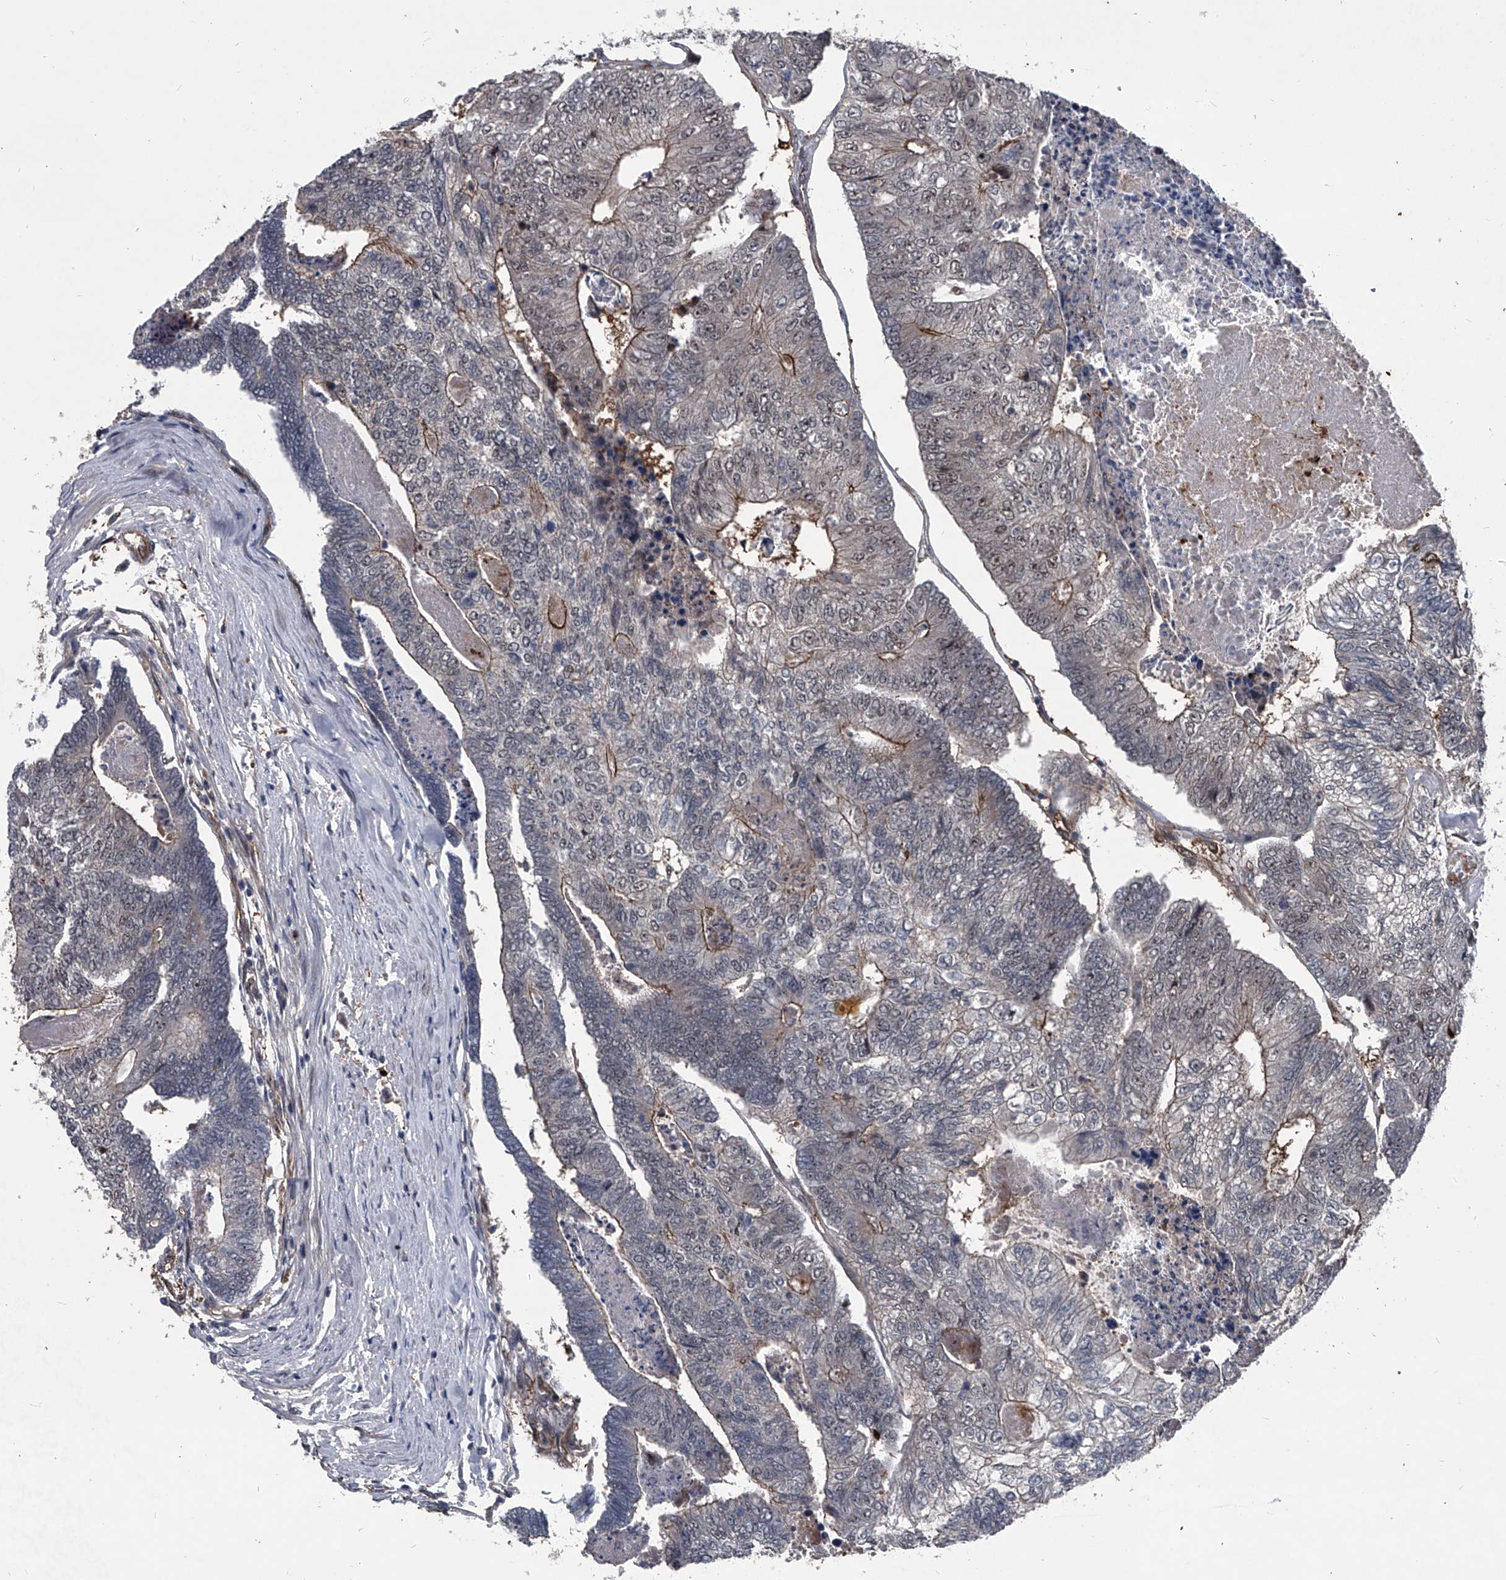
{"staining": {"intensity": "moderate", "quantity": "<25%", "location": "cytoplasmic/membranous"}, "tissue": "colorectal cancer", "cell_type": "Tumor cells", "image_type": "cancer", "snomed": [{"axis": "morphology", "description": "Adenocarcinoma, NOS"}, {"axis": "topography", "description": "Colon"}], "caption": "Colorectal adenocarcinoma stained with a brown dye displays moderate cytoplasmic/membranous positive positivity in about <25% of tumor cells.", "gene": "MAPKAP1", "patient": {"sex": "female", "age": 67}}